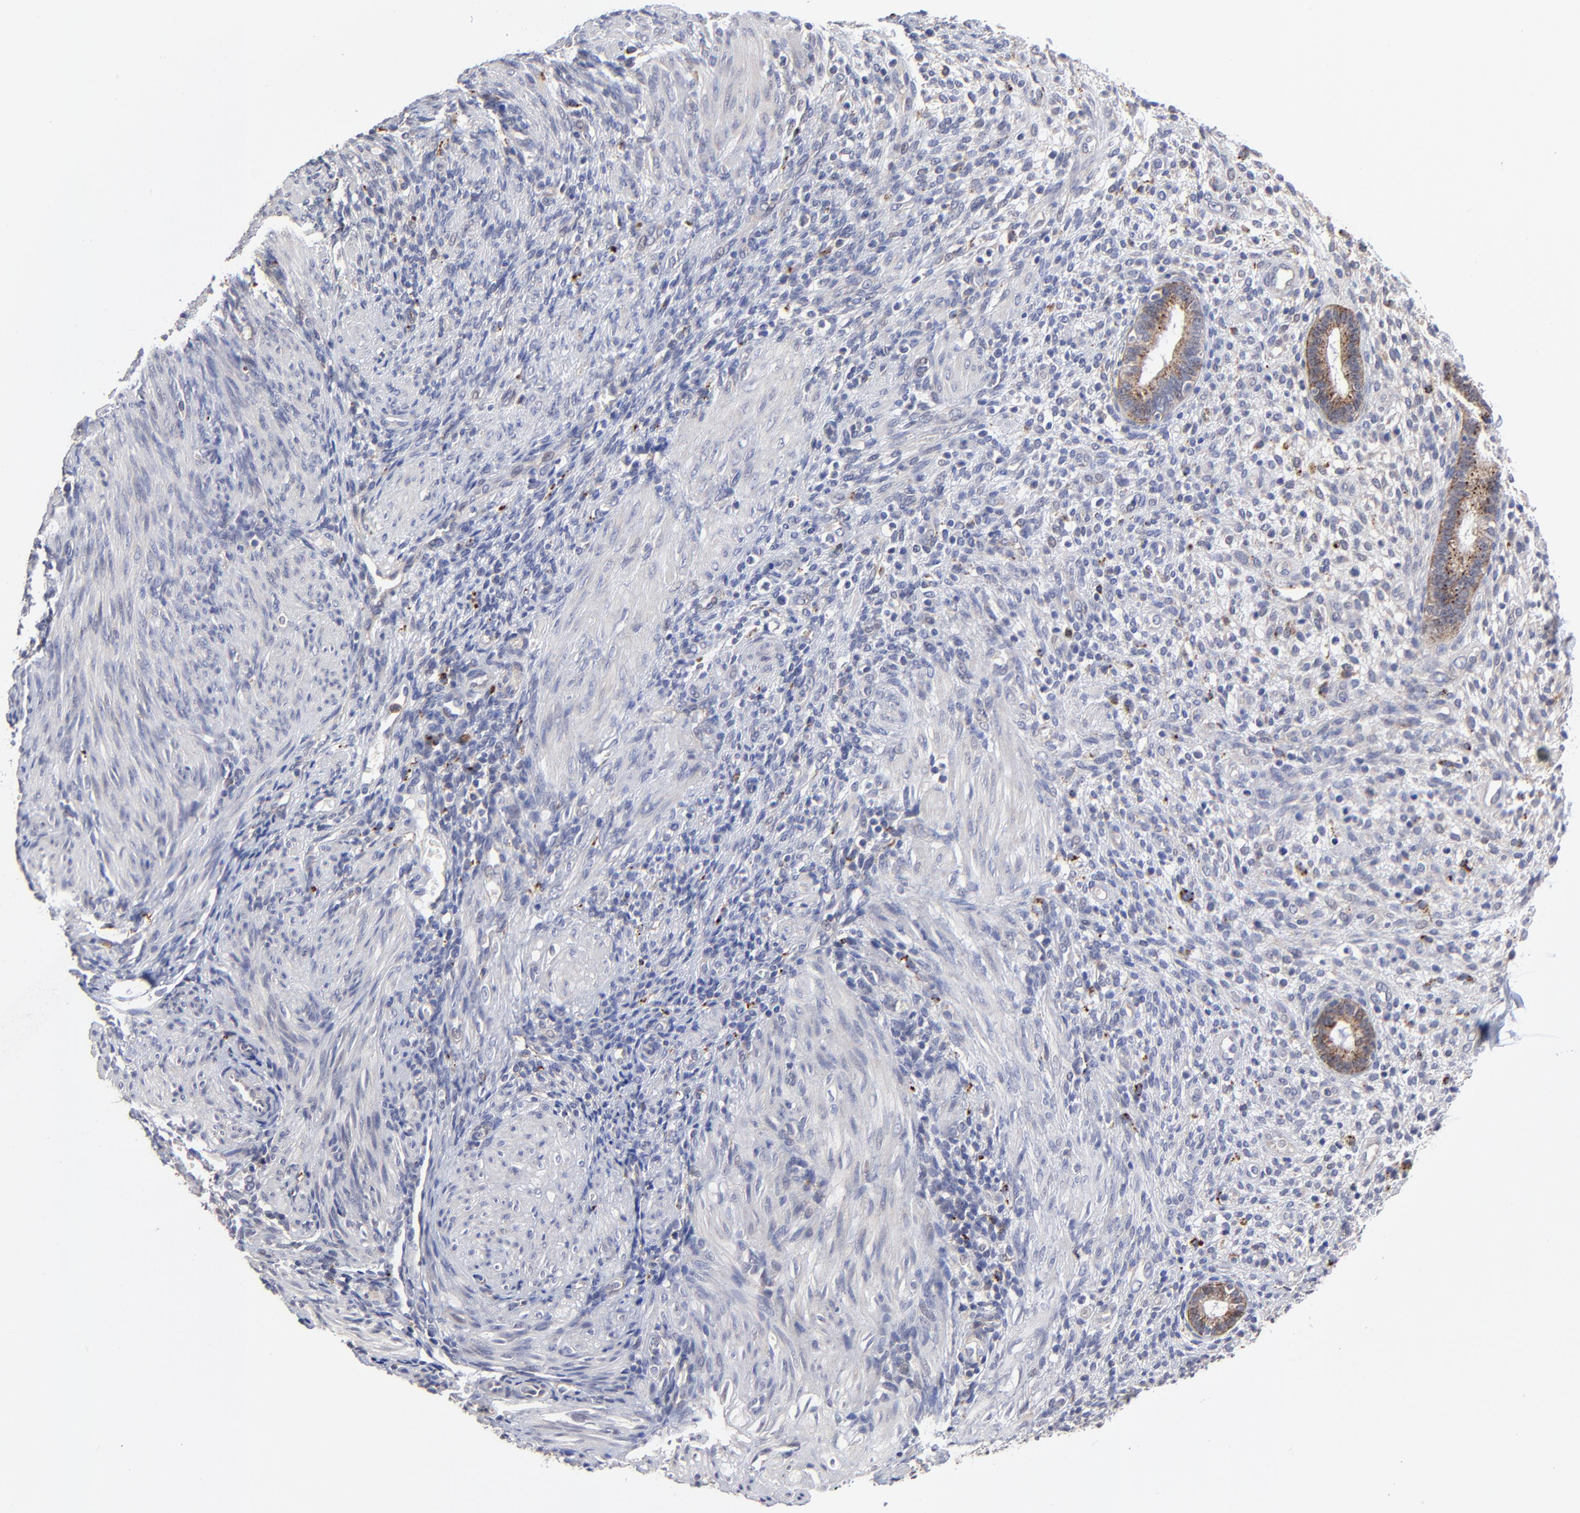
{"staining": {"intensity": "weak", "quantity": "<25%", "location": "cytoplasmic/membranous"}, "tissue": "endometrium", "cell_type": "Cells in endometrial stroma", "image_type": "normal", "snomed": [{"axis": "morphology", "description": "Normal tissue, NOS"}, {"axis": "topography", "description": "Endometrium"}], "caption": "Protein analysis of benign endometrium demonstrates no significant expression in cells in endometrial stroma.", "gene": "PDE4B", "patient": {"sex": "female", "age": 72}}